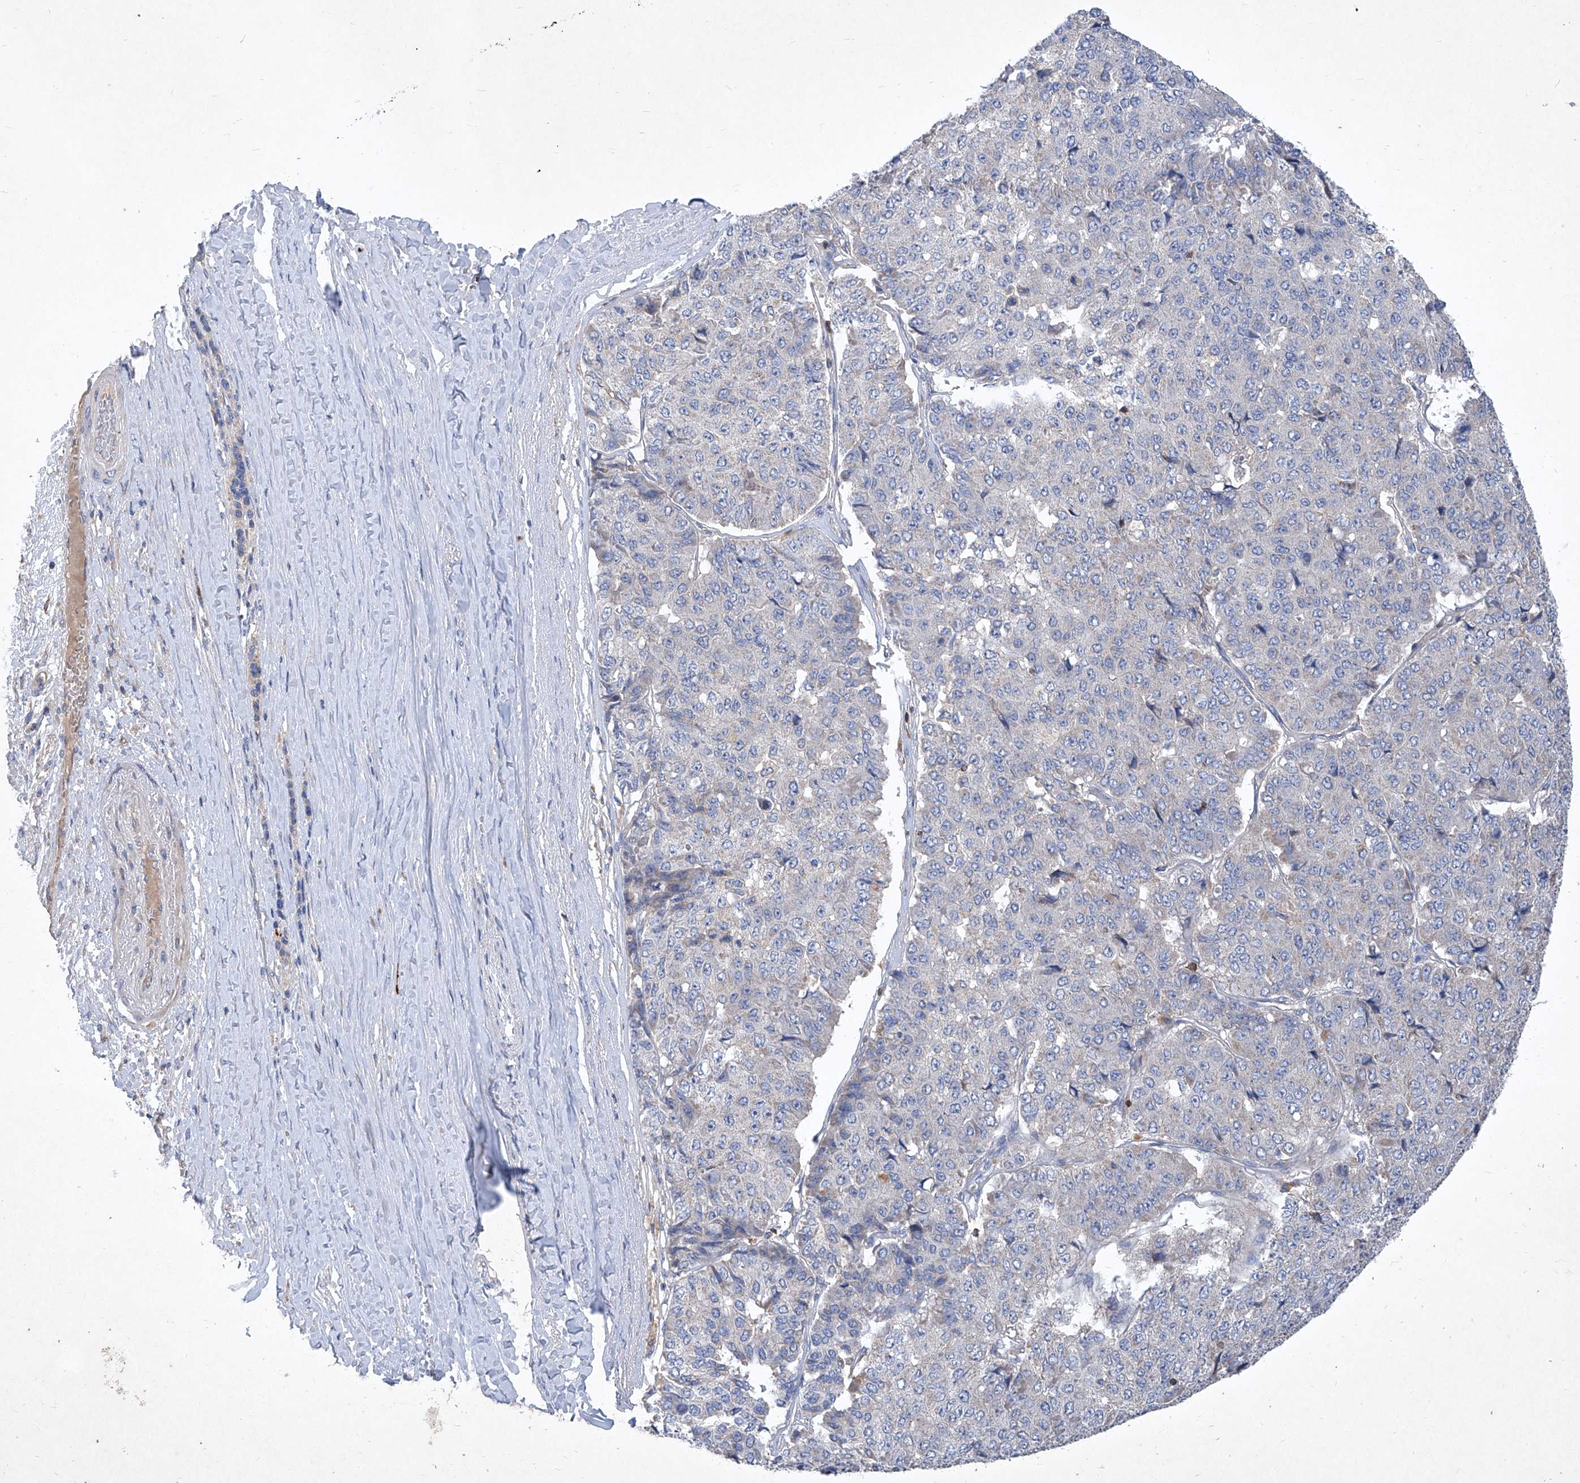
{"staining": {"intensity": "negative", "quantity": "none", "location": "none"}, "tissue": "pancreatic cancer", "cell_type": "Tumor cells", "image_type": "cancer", "snomed": [{"axis": "morphology", "description": "Adenocarcinoma, NOS"}, {"axis": "topography", "description": "Pancreas"}], "caption": "A high-resolution photomicrograph shows immunohistochemistry staining of pancreatic adenocarcinoma, which displays no significant staining in tumor cells.", "gene": "EPHA8", "patient": {"sex": "male", "age": 50}}